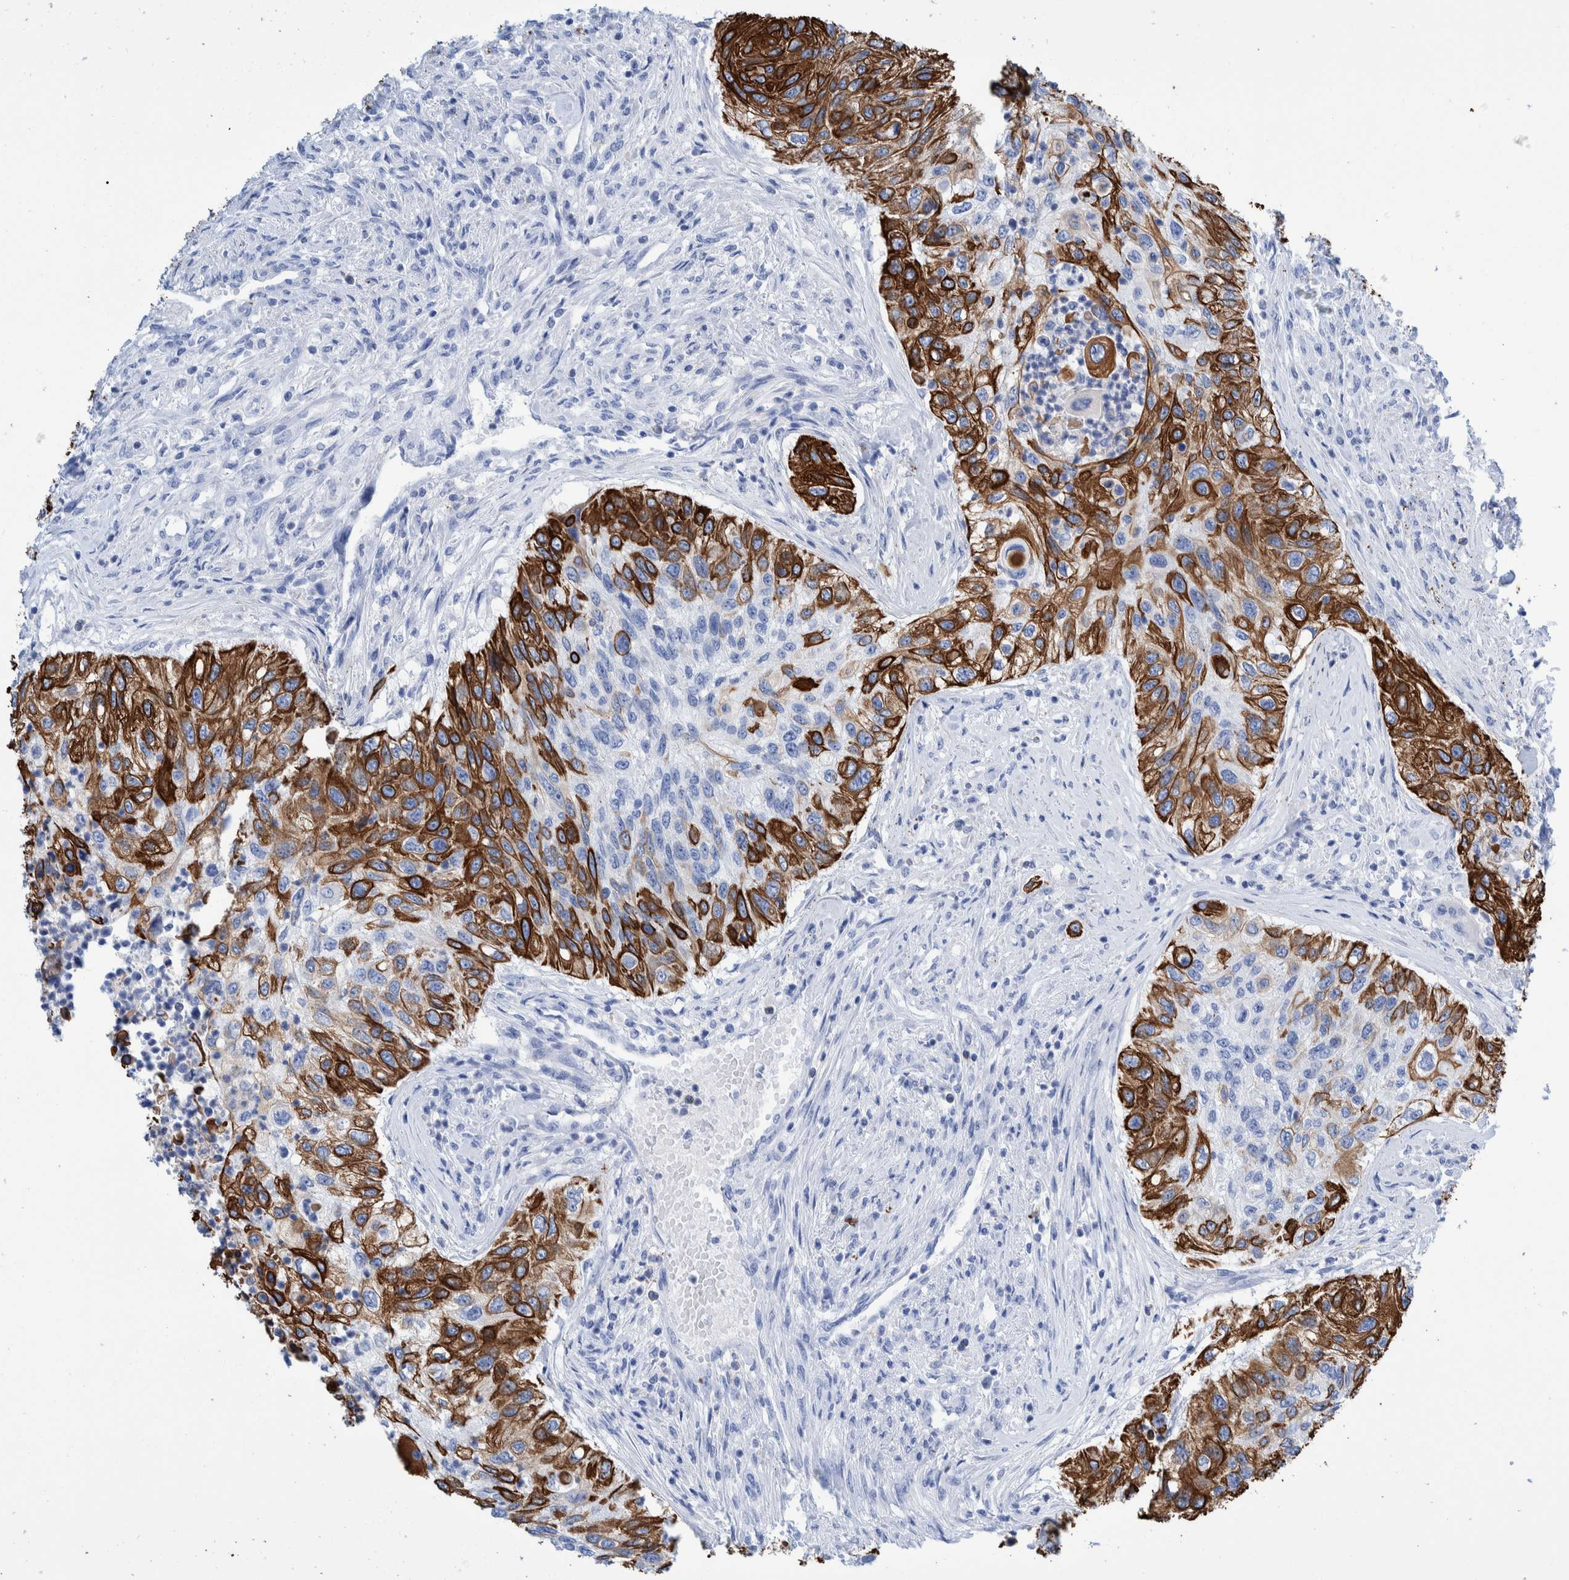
{"staining": {"intensity": "strong", "quantity": "25%-75%", "location": "cytoplasmic/membranous"}, "tissue": "urothelial cancer", "cell_type": "Tumor cells", "image_type": "cancer", "snomed": [{"axis": "morphology", "description": "Urothelial carcinoma, High grade"}, {"axis": "topography", "description": "Urinary bladder"}], "caption": "The photomicrograph demonstrates a brown stain indicating the presence of a protein in the cytoplasmic/membranous of tumor cells in urothelial cancer. Using DAB (brown) and hematoxylin (blue) stains, captured at high magnification using brightfield microscopy.", "gene": "KRT14", "patient": {"sex": "female", "age": 60}}